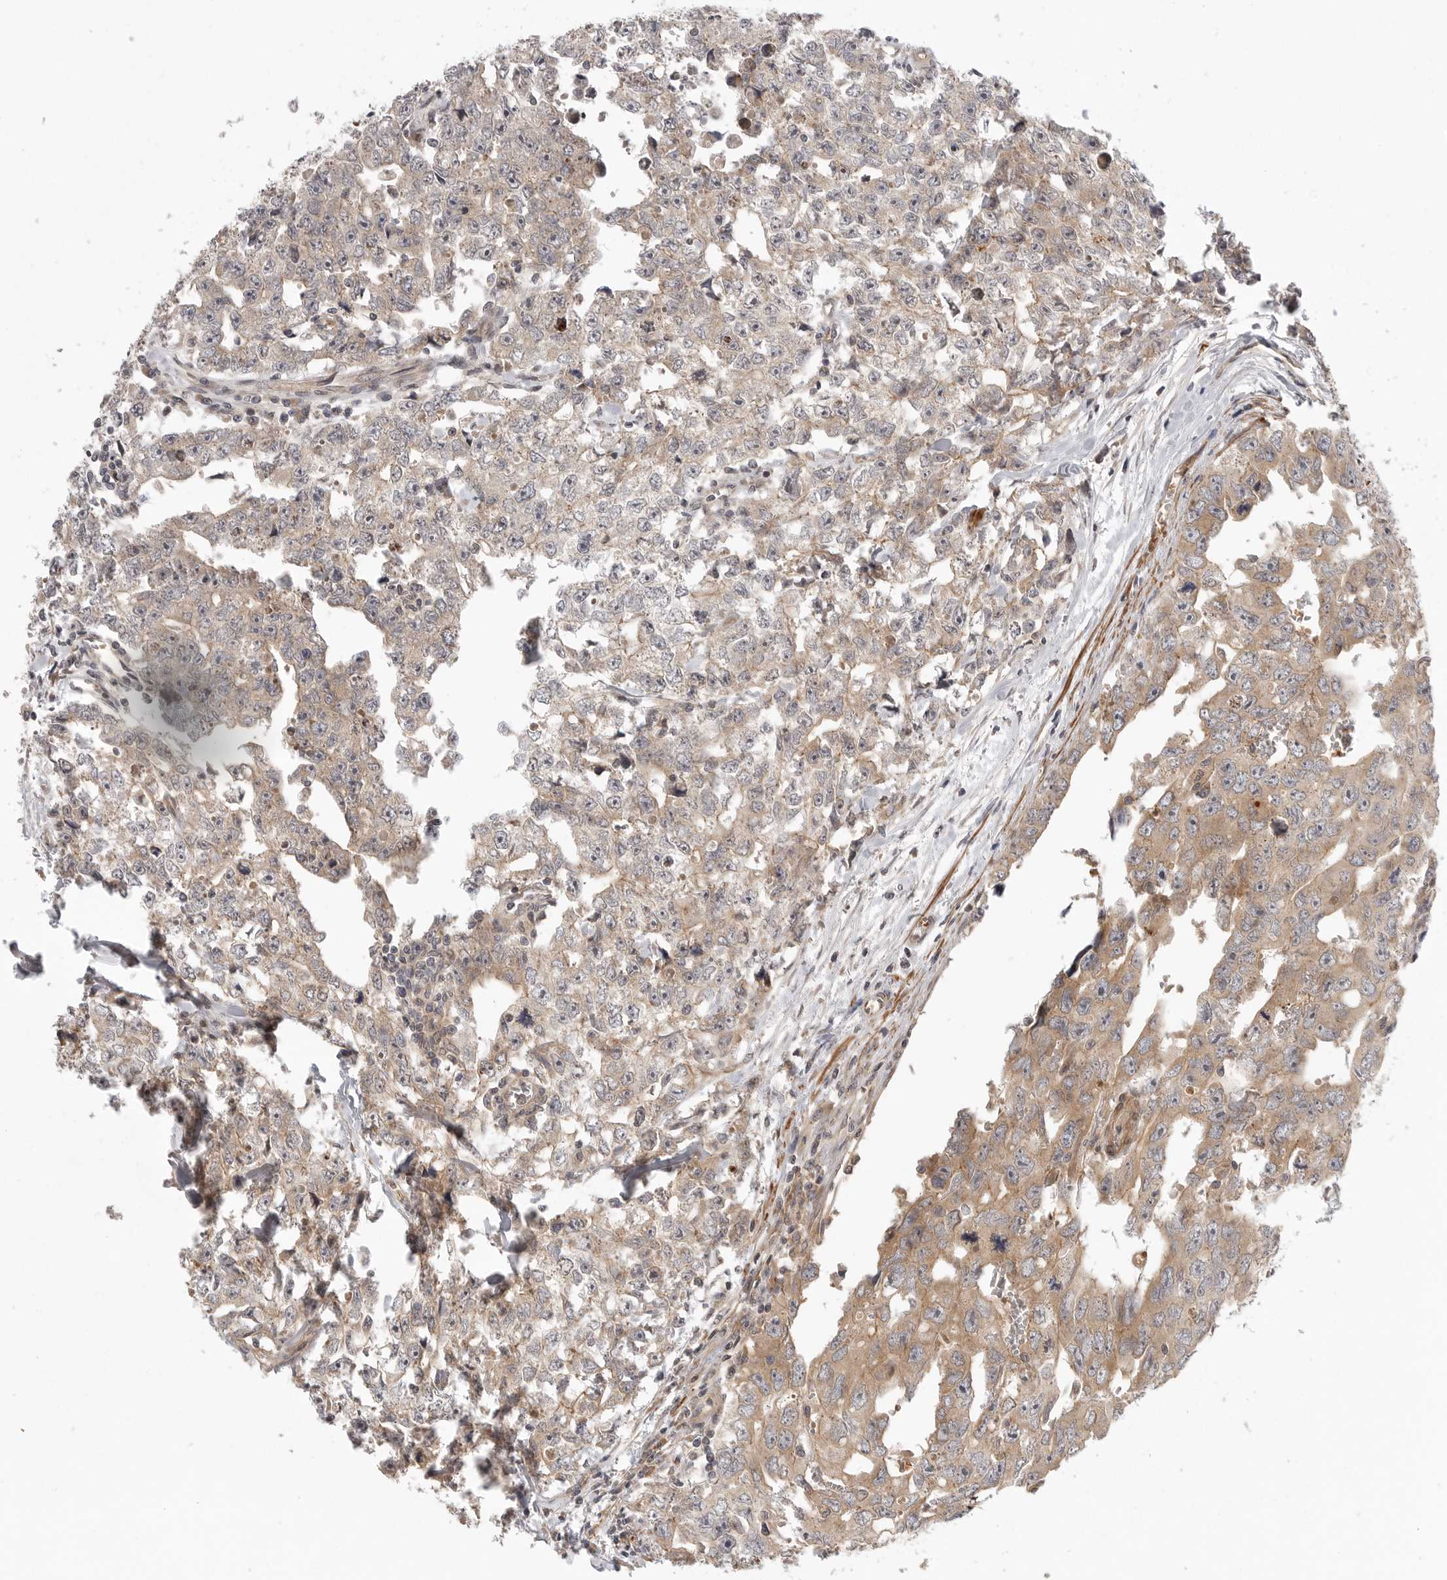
{"staining": {"intensity": "moderate", "quantity": "<25%", "location": "cytoplasmic/membranous"}, "tissue": "testis cancer", "cell_type": "Tumor cells", "image_type": "cancer", "snomed": [{"axis": "morphology", "description": "Carcinoma, Embryonal, NOS"}, {"axis": "topography", "description": "Testis"}], "caption": "Tumor cells show low levels of moderate cytoplasmic/membranous staining in approximately <25% of cells in testis cancer (embryonal carcinoma).", "gene": "CCPG1", "patient": {"sex": "male", "age": 28}}